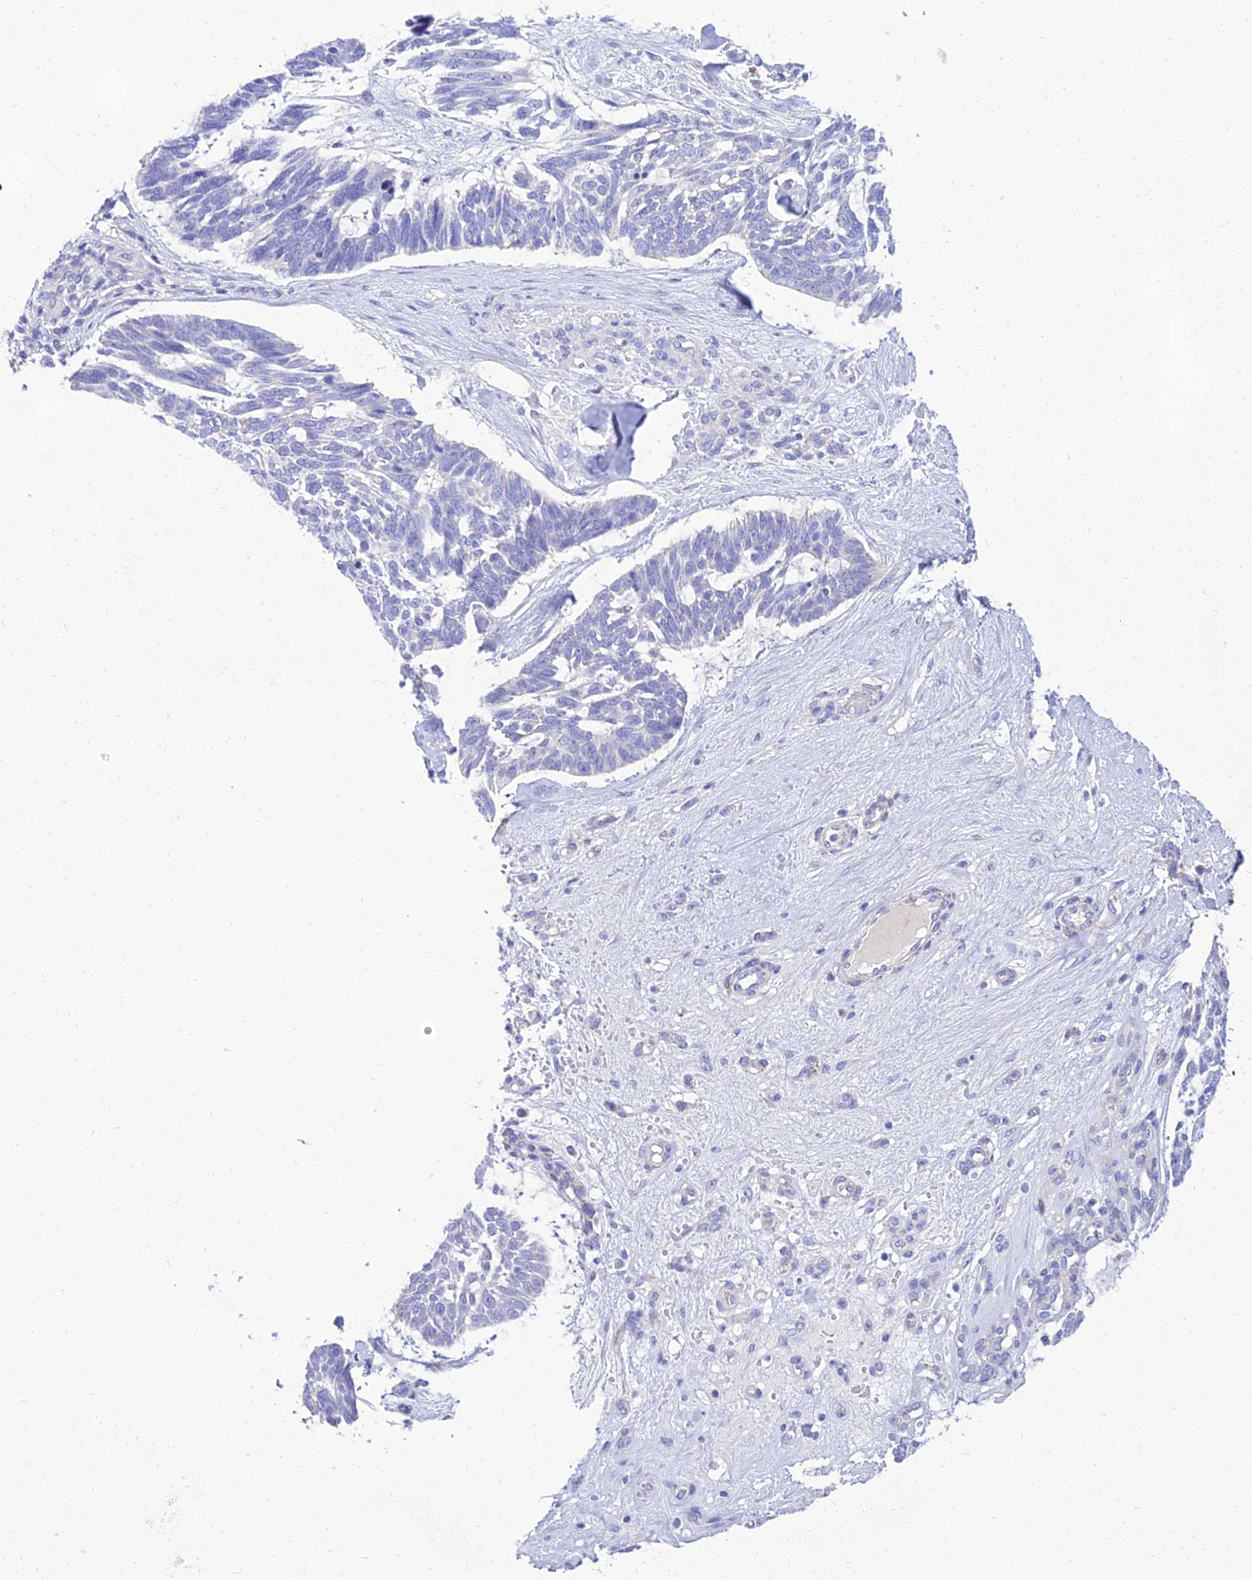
{"staining": {"intensity": "negative", "quantity": "none", "location": "none"}, "tissue": "skin cancer", "cell_type": "Tumor cells", "image_type": "cancer", "snomed": [{"axis": "morphology", "description": "Basal cell carcinoma"}, {"axis": "topography", "description": "Skin"}], "caption": "Human basal cell carcinoma (skin) stained for a protein using immunohistochemistry (IHC) shows no expression in tumor cells.", "gene": "PKN3", "patient": {"sex": "male", "age": 88}}